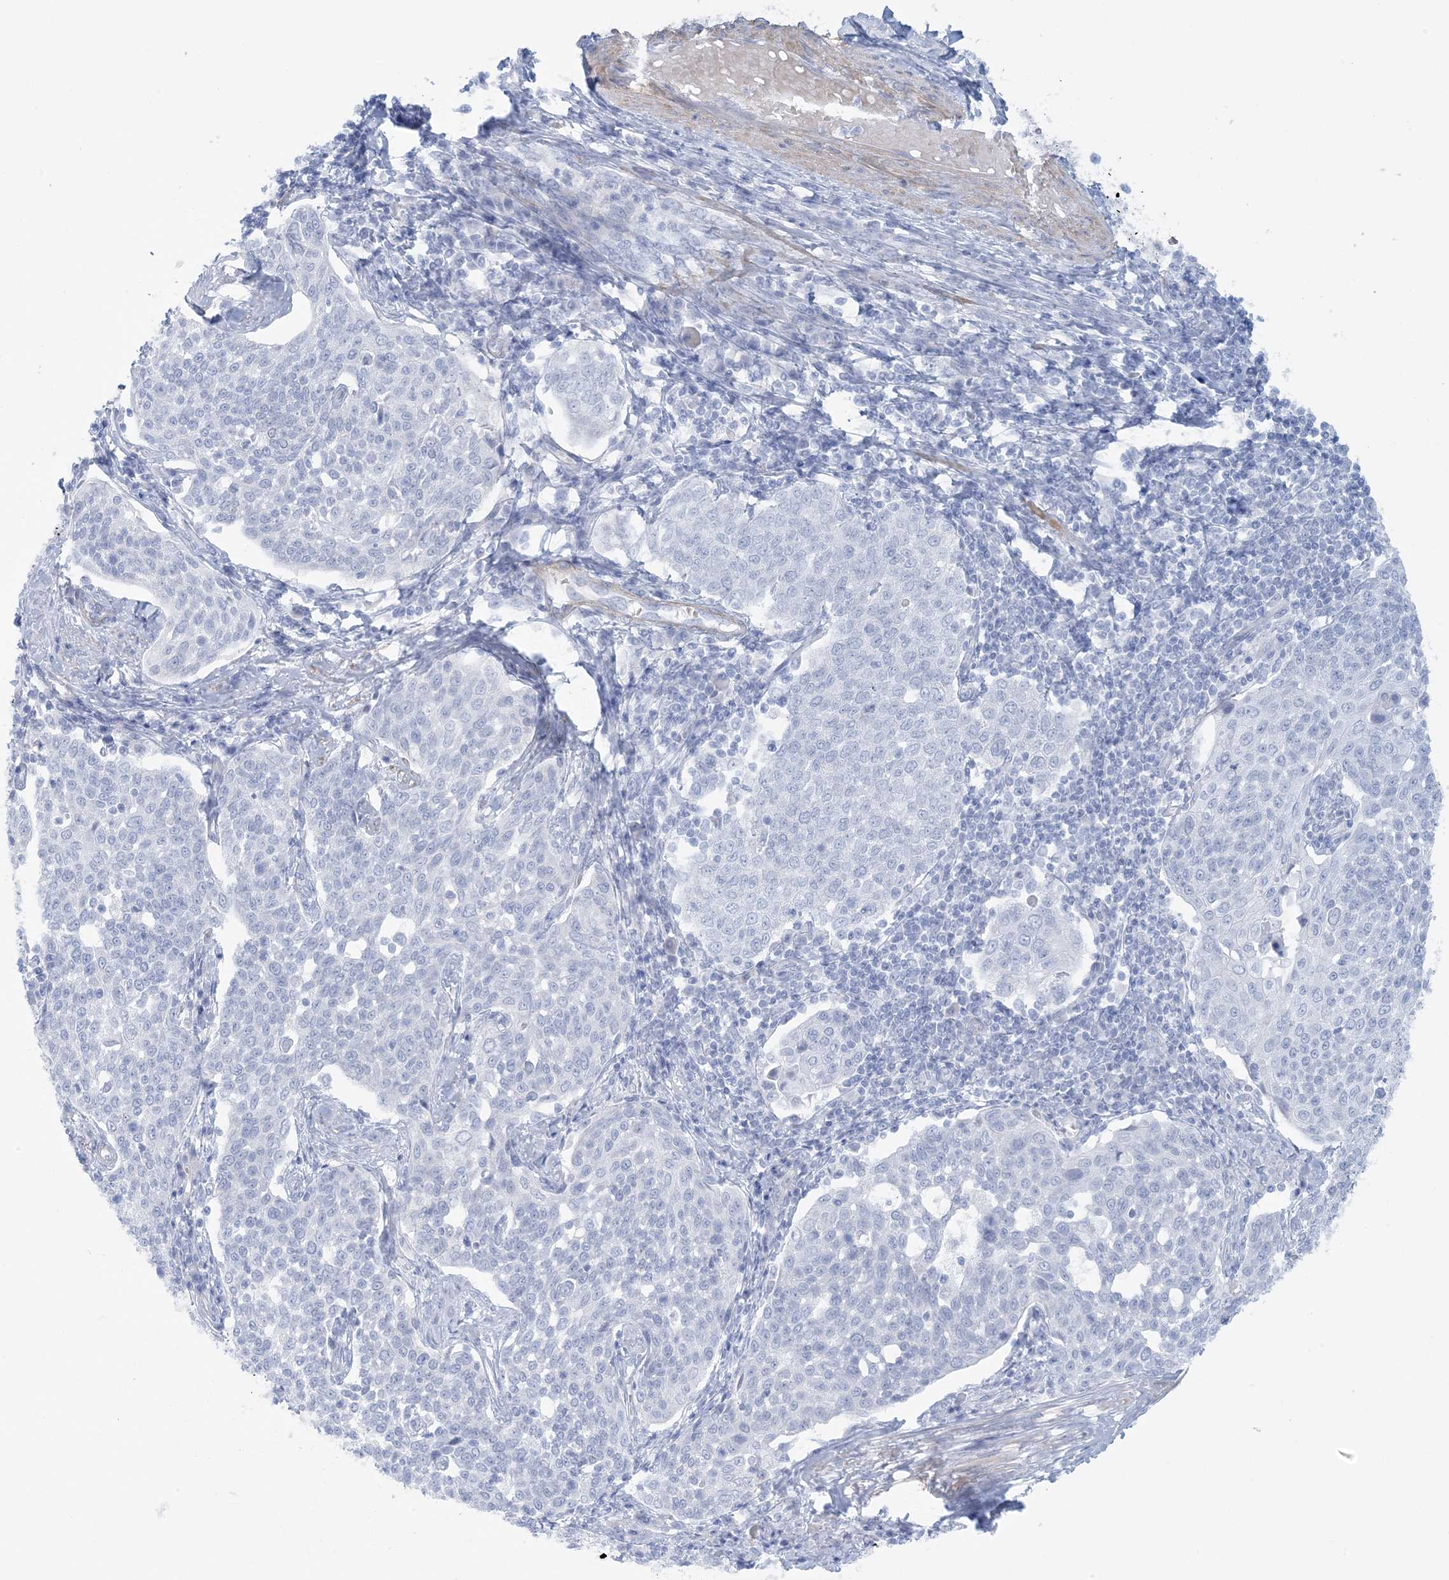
{"staining": {"intensity": "negative", "quantity": "none", "location": "none"}, "tissue": "cervical cancer", "cell_type": "Tumor cells", "image_type": "cancer", "snomed": [{"axis": "morphology", "description": "Squamous cell carcinoma, NOS"}, {"axis": "topography", "description": "Cervix"}], "caption": "This image is of cervical cancer (squamous cell carcinoma) stained with IHC to label a protein in brown with the nuclei are counter-stained blue. There is no positivity in tumor cells.", "gene": "AGXT", "patient": {"sex": "female", "age": 34}}